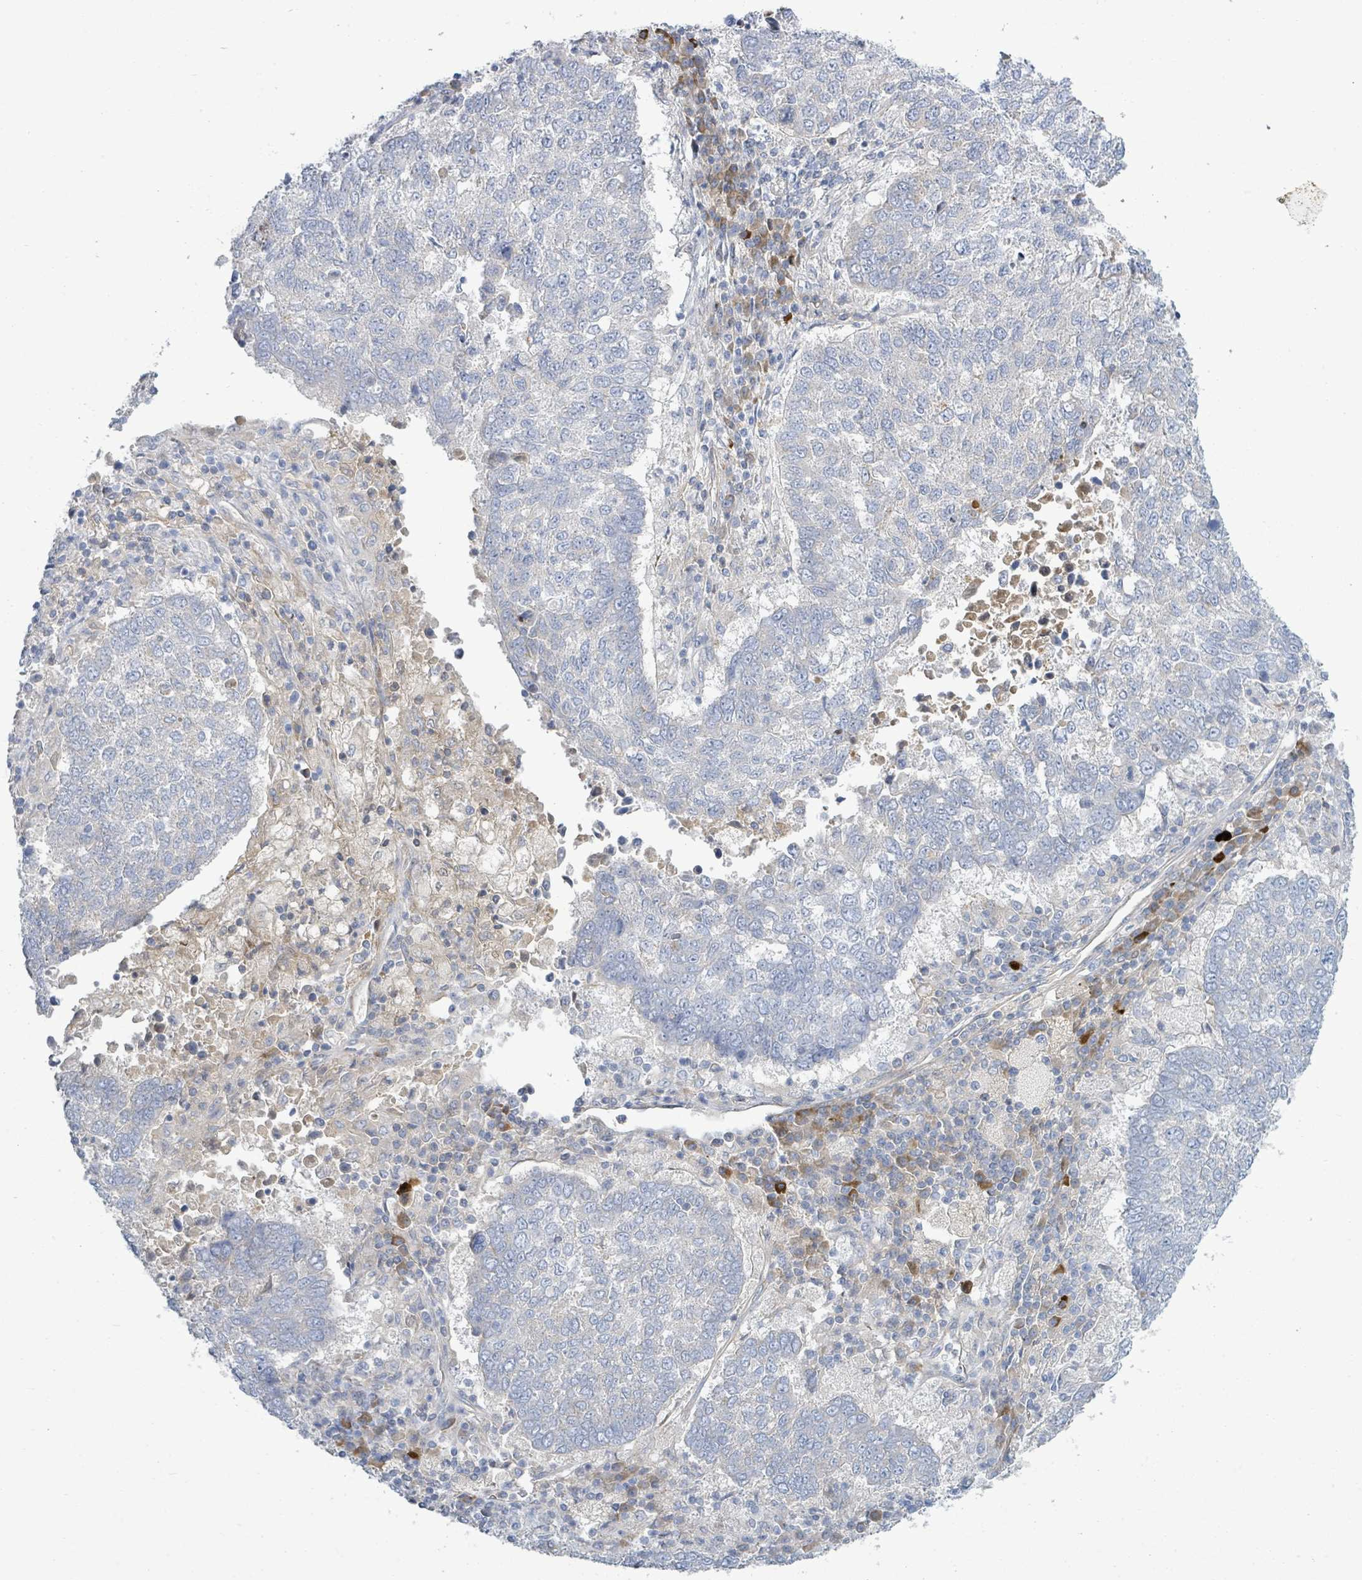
{"staining": {"intensity": "negative", "quantity": "none", "location": "none"}, "tissue": "lung cancer", "cell_type": "Tumor cells", "image_type": "cancer", "snomed": [{"axis": "morphology", "description": "Squamous cell carcinoma, NOS"}, {"axis": "topography", "description": "Lung"}], "caption": "Immunohistochemistry of human lung squamous cell carcinoma demonstrates no staining in tumor cells.", "gene": "SIRPB1", "patient": {"sex": "male", "age": 73}}